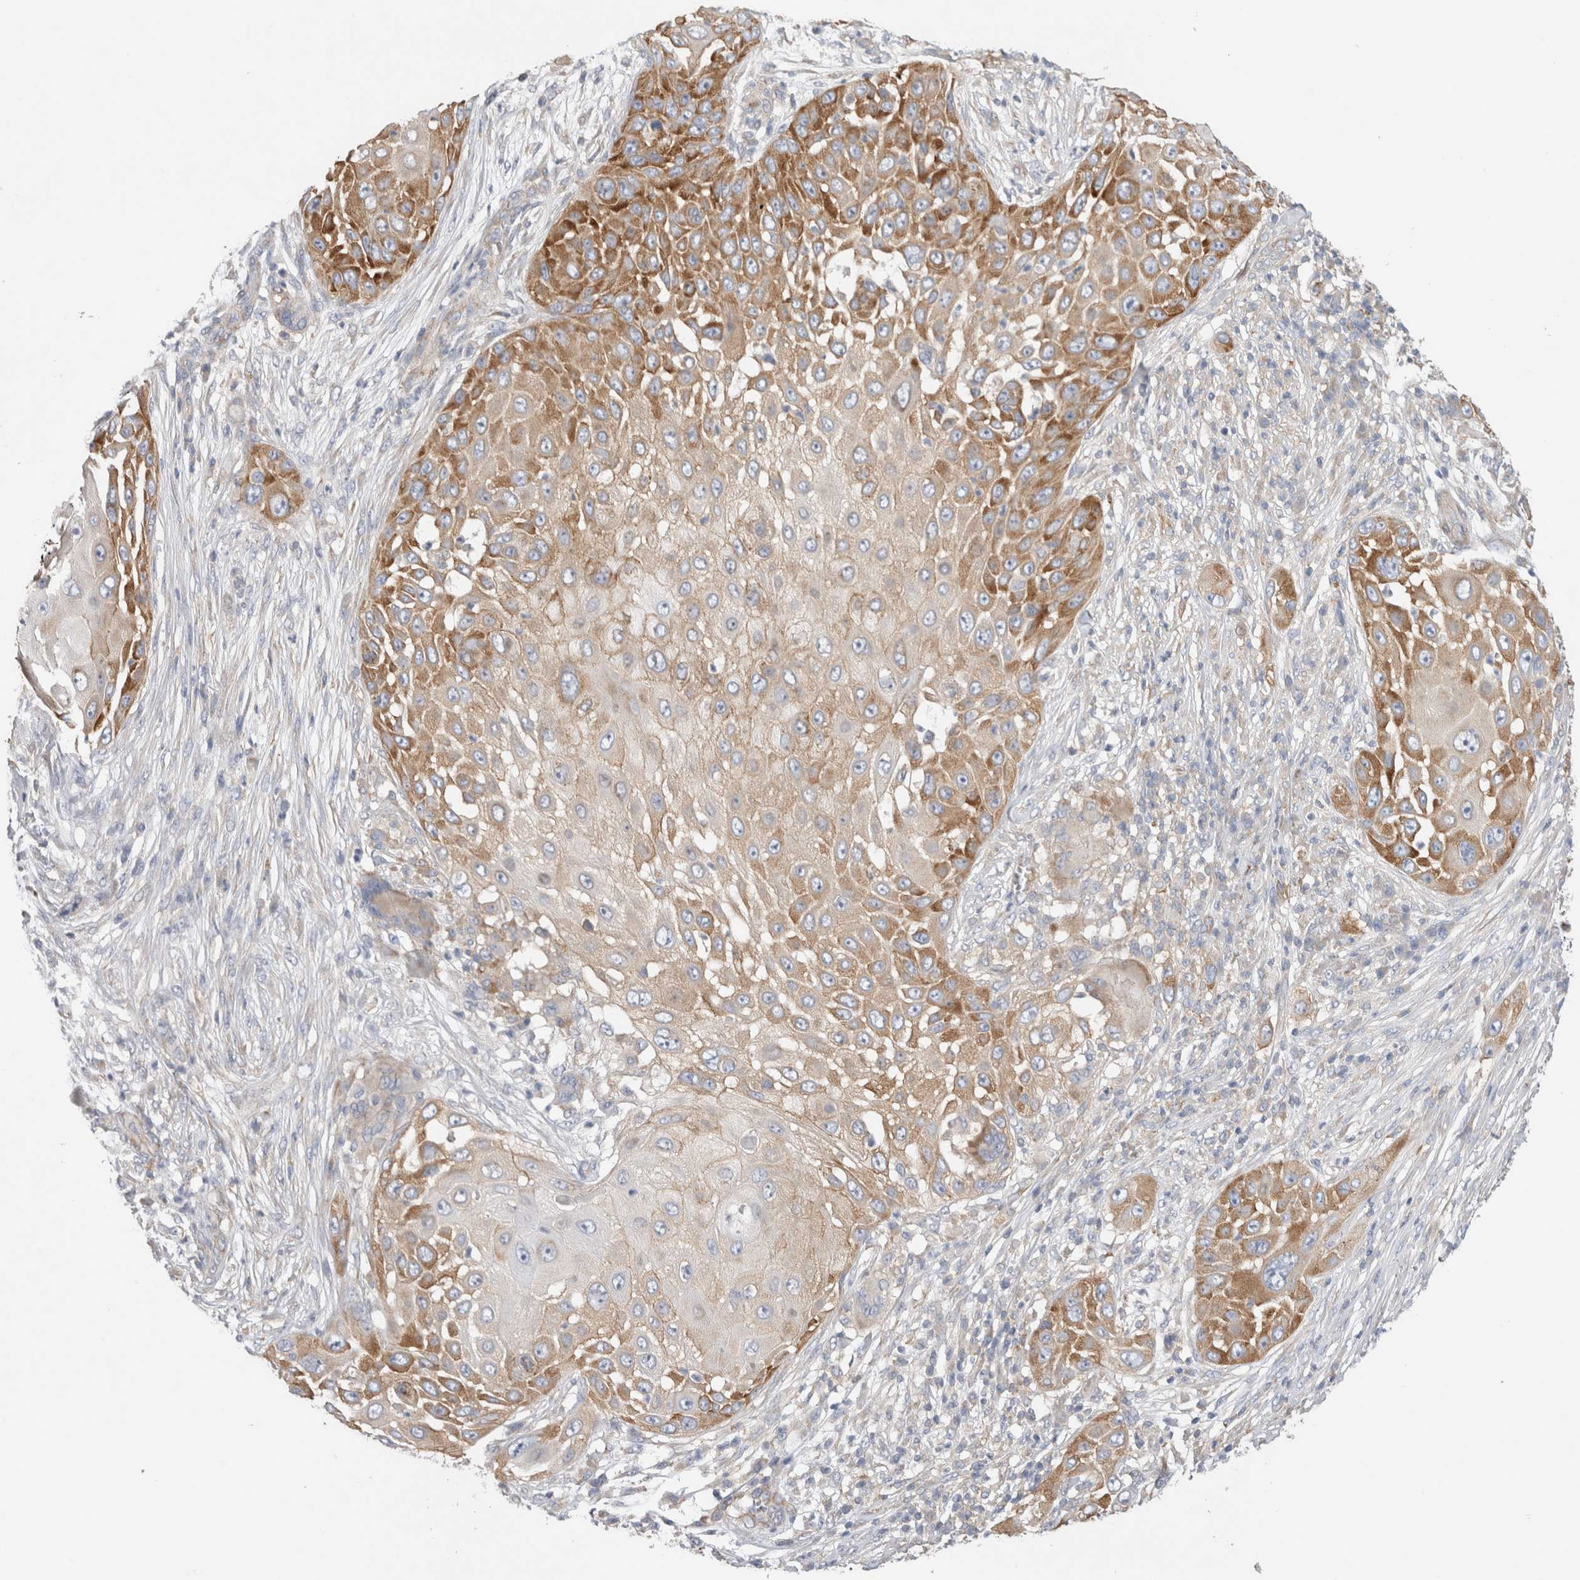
{"staining": {"intensity": "moderate", "quantity": ">75%", "location": "cytoplasmic/membranous"}, "tissue": "skin cancer", "cell_type": "Tumor cells", "image_type": "cancer", "snomed": [{"axis": "morphology", "description": "Squamous cell carcinoma, NOS"}, {"axis": "topography", "description": "Skin"}], "caption": "Moderate cytoplasmic/membranous staining is appreciated in about >75% of tumor cells in squamous cell carcinoma (skin).", "gene": "ZNF23", "patient": {"sex": "female", "age": 44}}